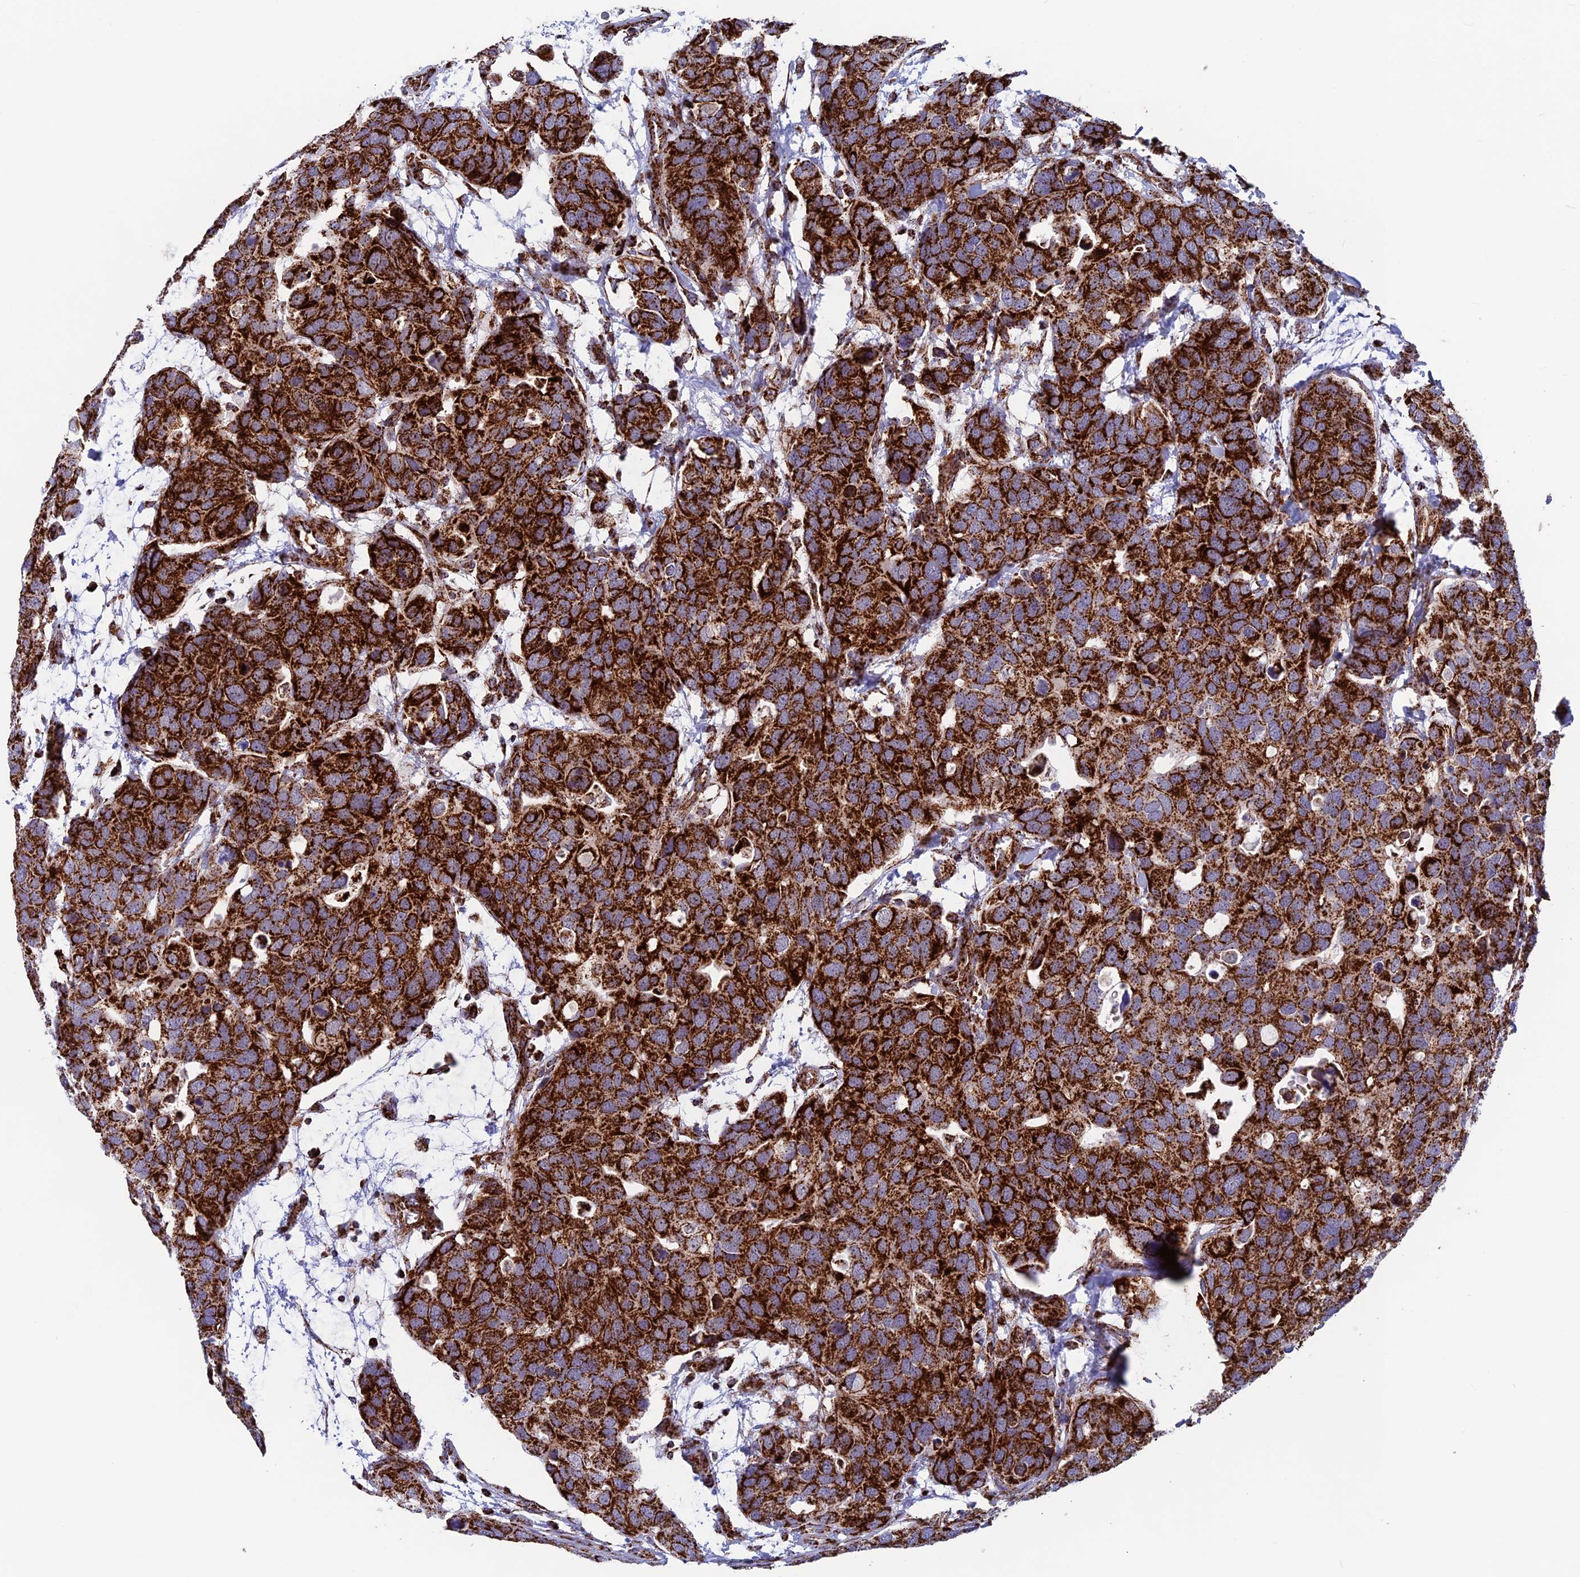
{"staining": {"intensity": "strong", "quantity": ">75%", "location": "cytoplasmic/membranous"}, "tissue": "breast cancer", "cell_type": "Tumor cells", "image_type": "cancer", "snomed": [{"axis": "morphology", "description": "Duct carcinoma"}, {"axis": "topography", "description": "Breast"}], "caption": "Breast cancer stained with IHC shows strong cytoplasmic/membranous expression in about >75% of tumor cells. The protein of interest is shown in brown color, while the nuclei are stained blue.", "gene": "MRPS18B", "patient": {"sex": "female", "age": 83}}